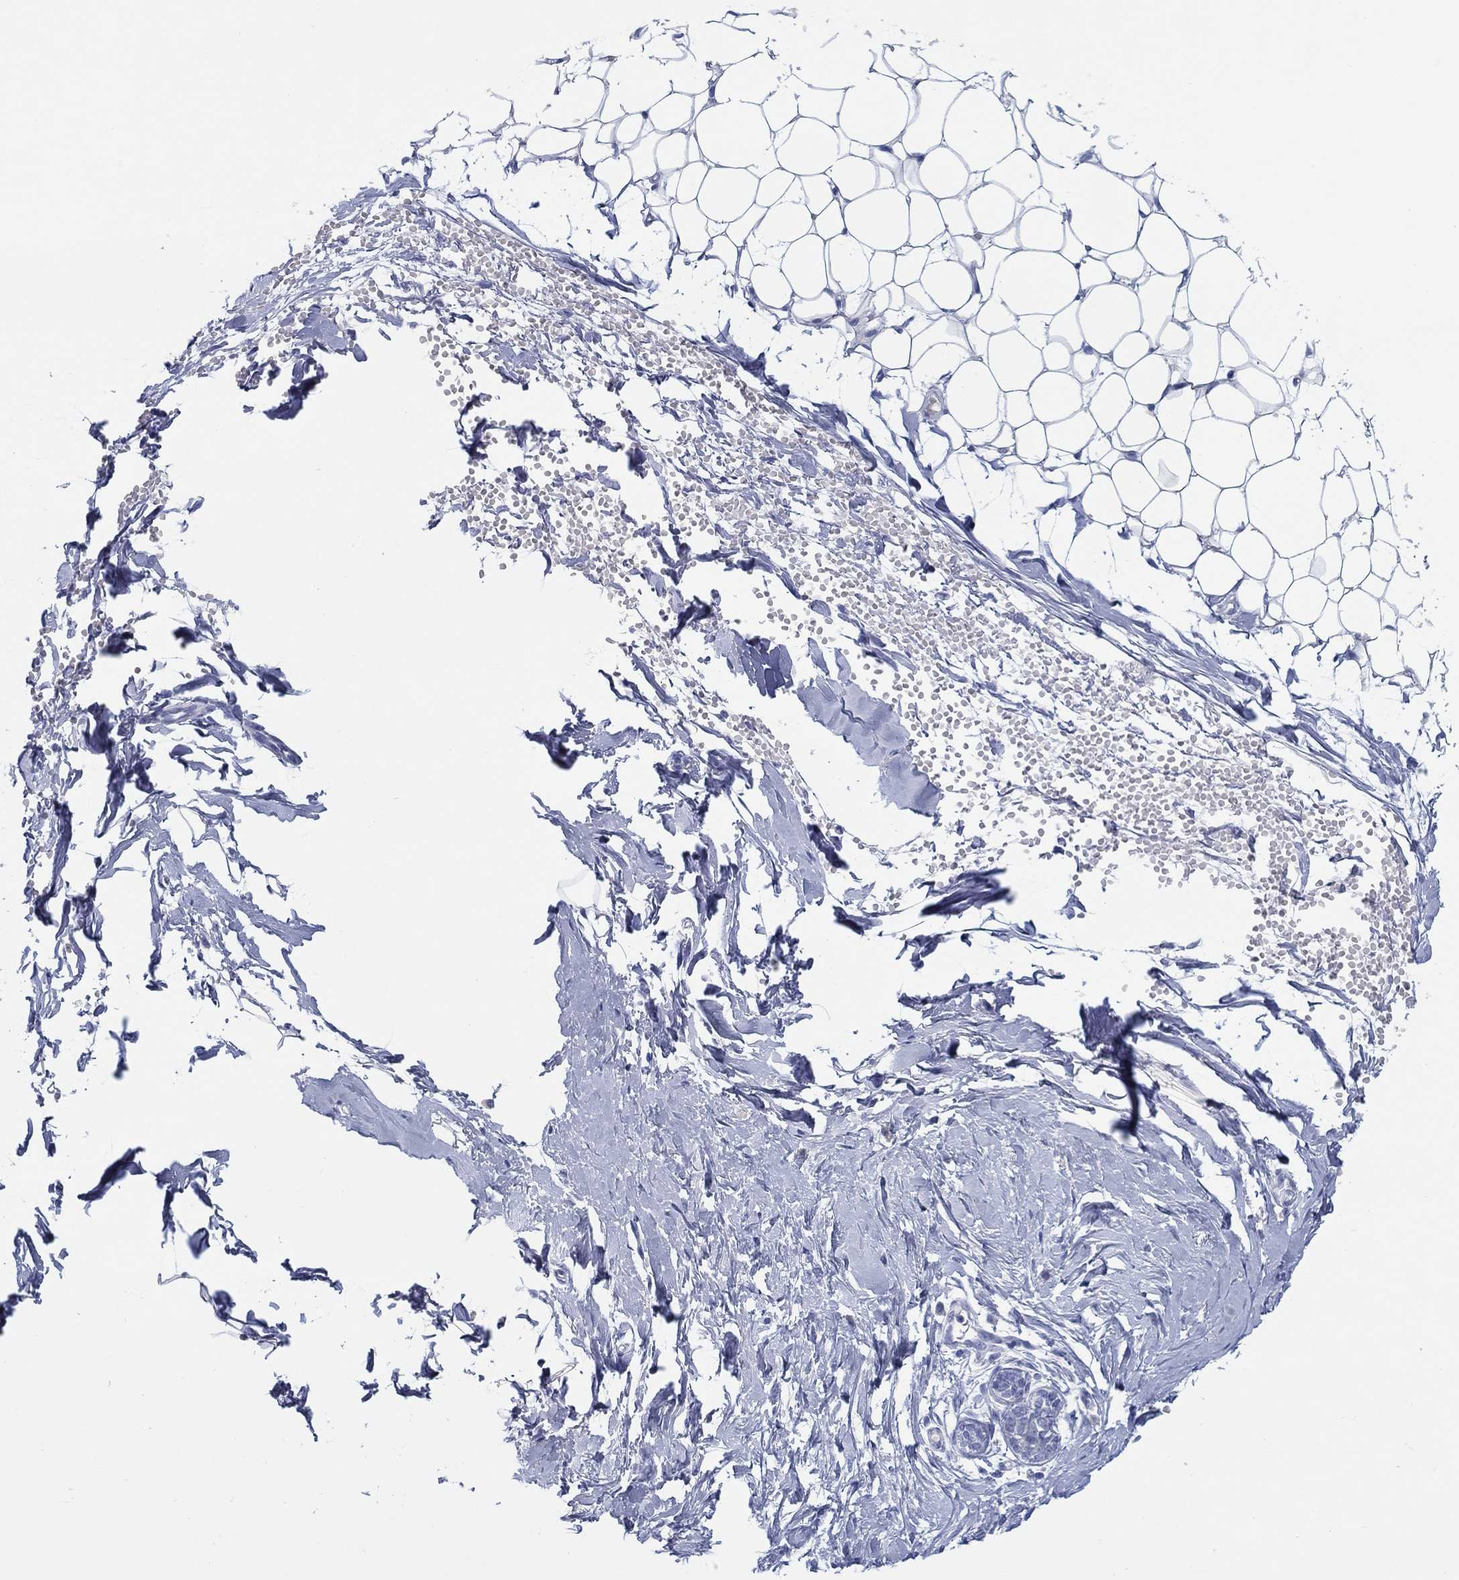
{"staining": {"intensity": "negative", "quantity": "none", "location": "none"}, "tissue": "breast", "cell_type": "Adipocytes", "image_type": "normal", "snomed": [{"axis": "morphology", "description": "Normal tissue, NOS"}, {"axis": "topography", "description": "Breast"}], "caption": "The immunohistochemistry photomicrograph has no significant positivity in adipocytes of breast.", "gene": "HAPLN4", "patient": {"sex": "female", "age": 37}}